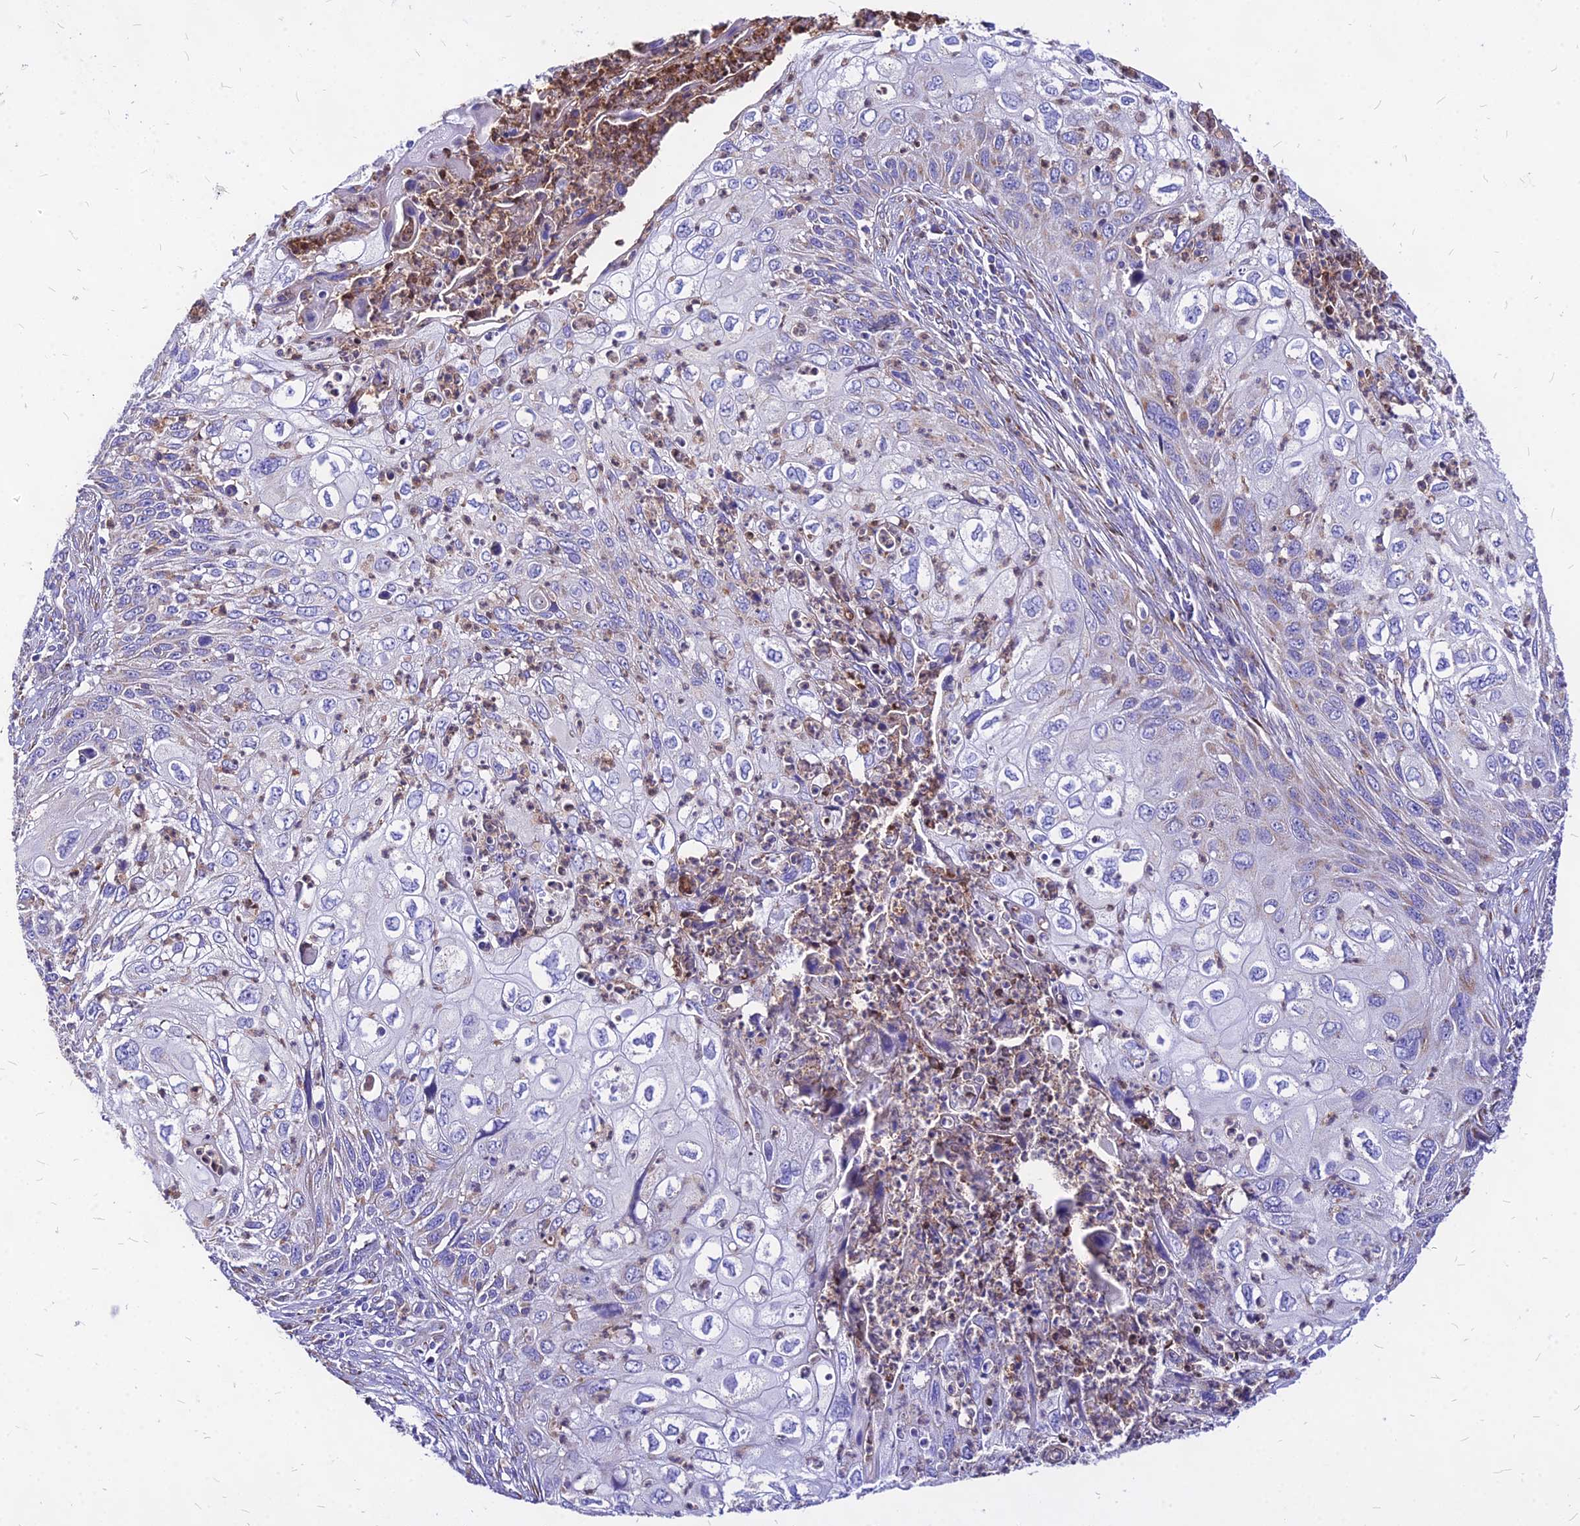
{"staining": {"intensity": "weak", "quantity": "<25%", "location": "cytoplasmic/membranous"}, "tissue": "cervical cancer", "cell_type": "Tumor cells", "image_type": "cancer", "snomed": [{"axis": "morphology", "description": "Squamous cell carcinoma, NOS"}, {"axis": "topography", "description": "Cervix"}], "caption": "This micrograph is of squamous cell carcinoma (cervical) stained with immunohistochemistry to label a protein in brown with the nuclei are counter-stained blue. There is no staining in tumor cells.", "gene": "MRPL3", "patient": {"sex": "female", "age": 70}}